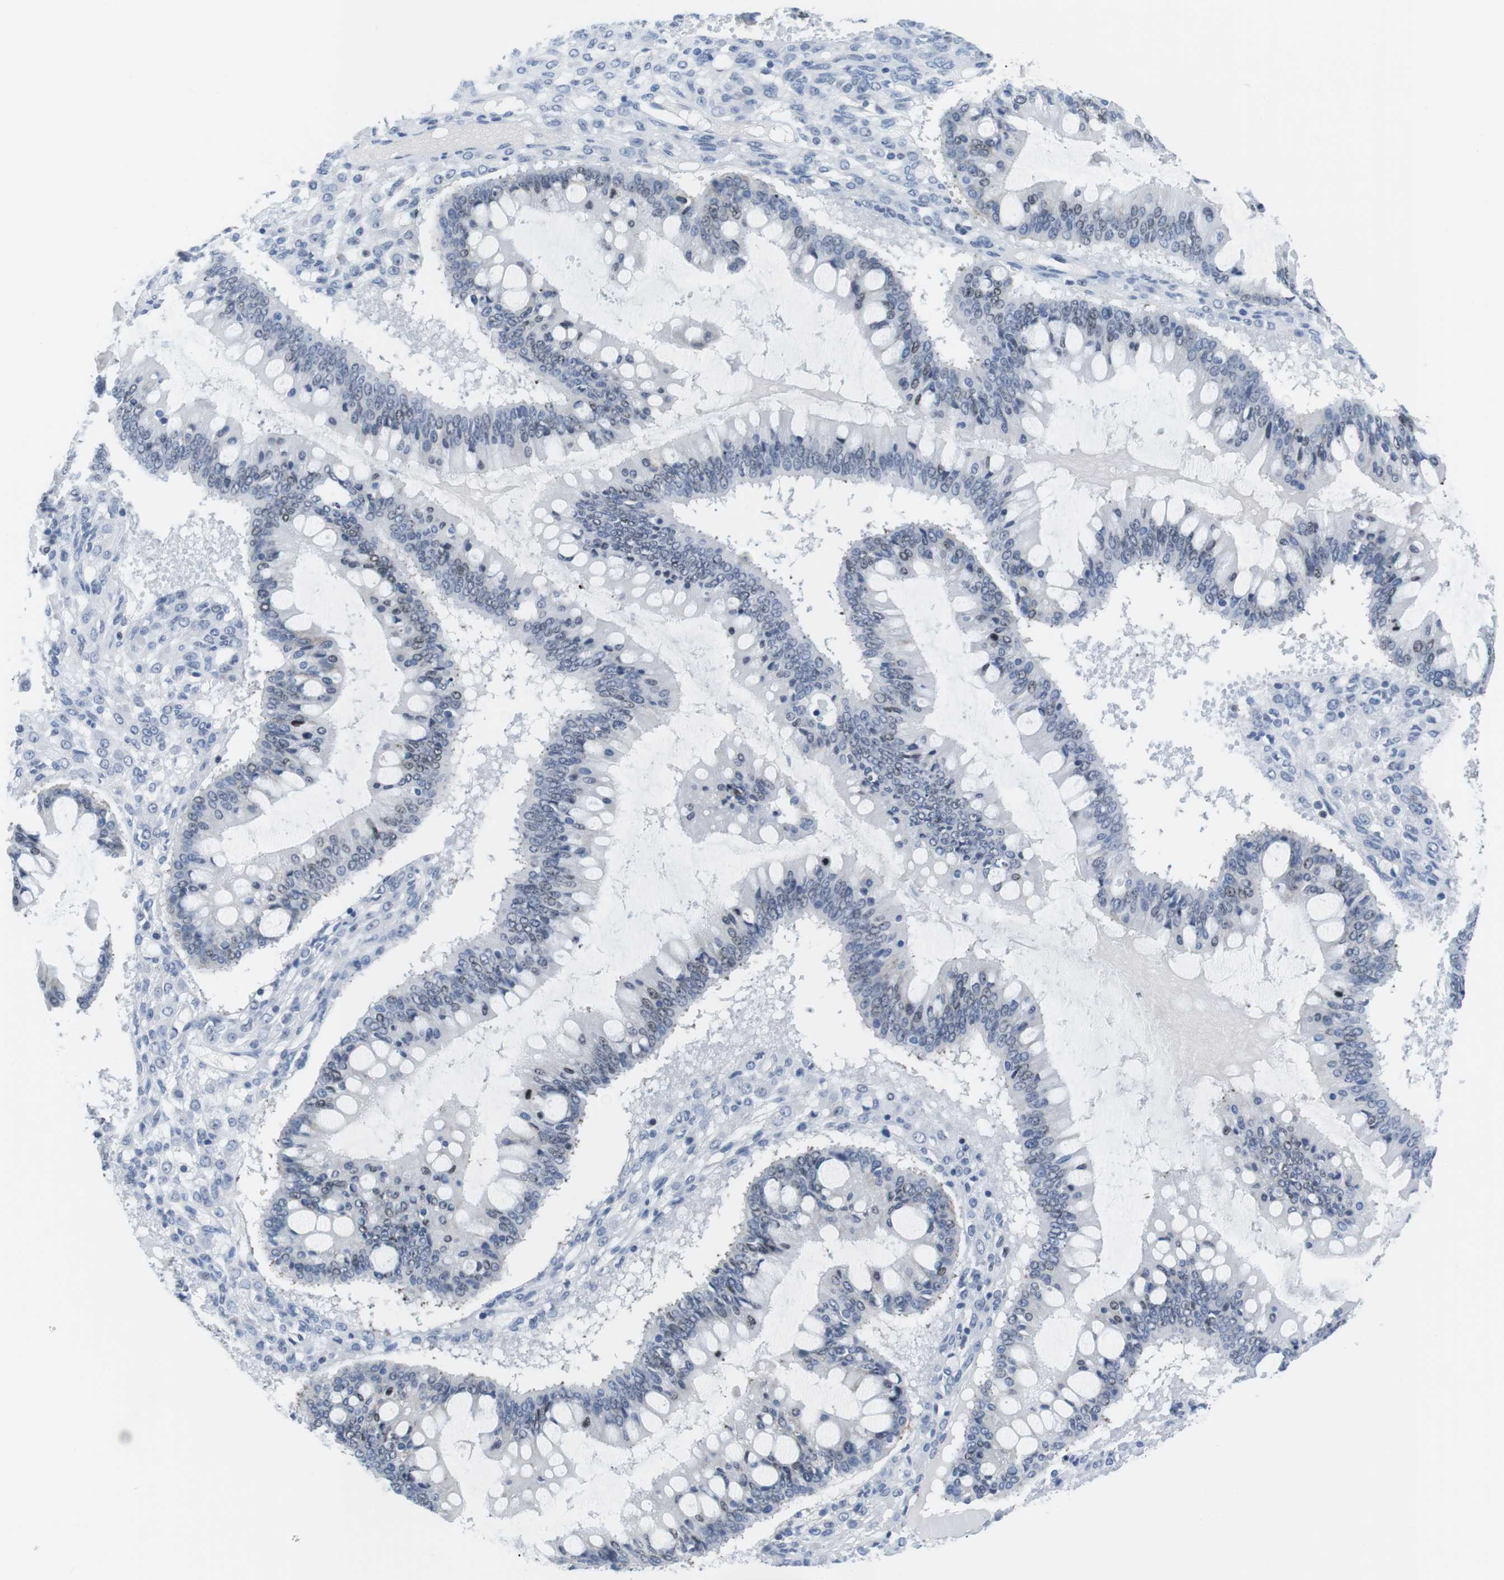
{"staining": {"intensity": "weak", "quantity": "<25%", "location": "nuclear"}, "tissue": "ovarian cancer", "cell_type": "Tumor cells", "image_type": "cancer", "snomed": [{"axis": "morphology", "description": "Cystadenocarcinoma, mucinous, NOS"}, {"axis": "topography", "description": "Ovary"}], "caption": "The immunohistochemistry histopathology image has no significant expression in tumor cells of ovarian cancer (mucinous cystadenocarcinoma) tissue.", "gene": "NIFK", "patient": {"sex": "female", "age": 73}}